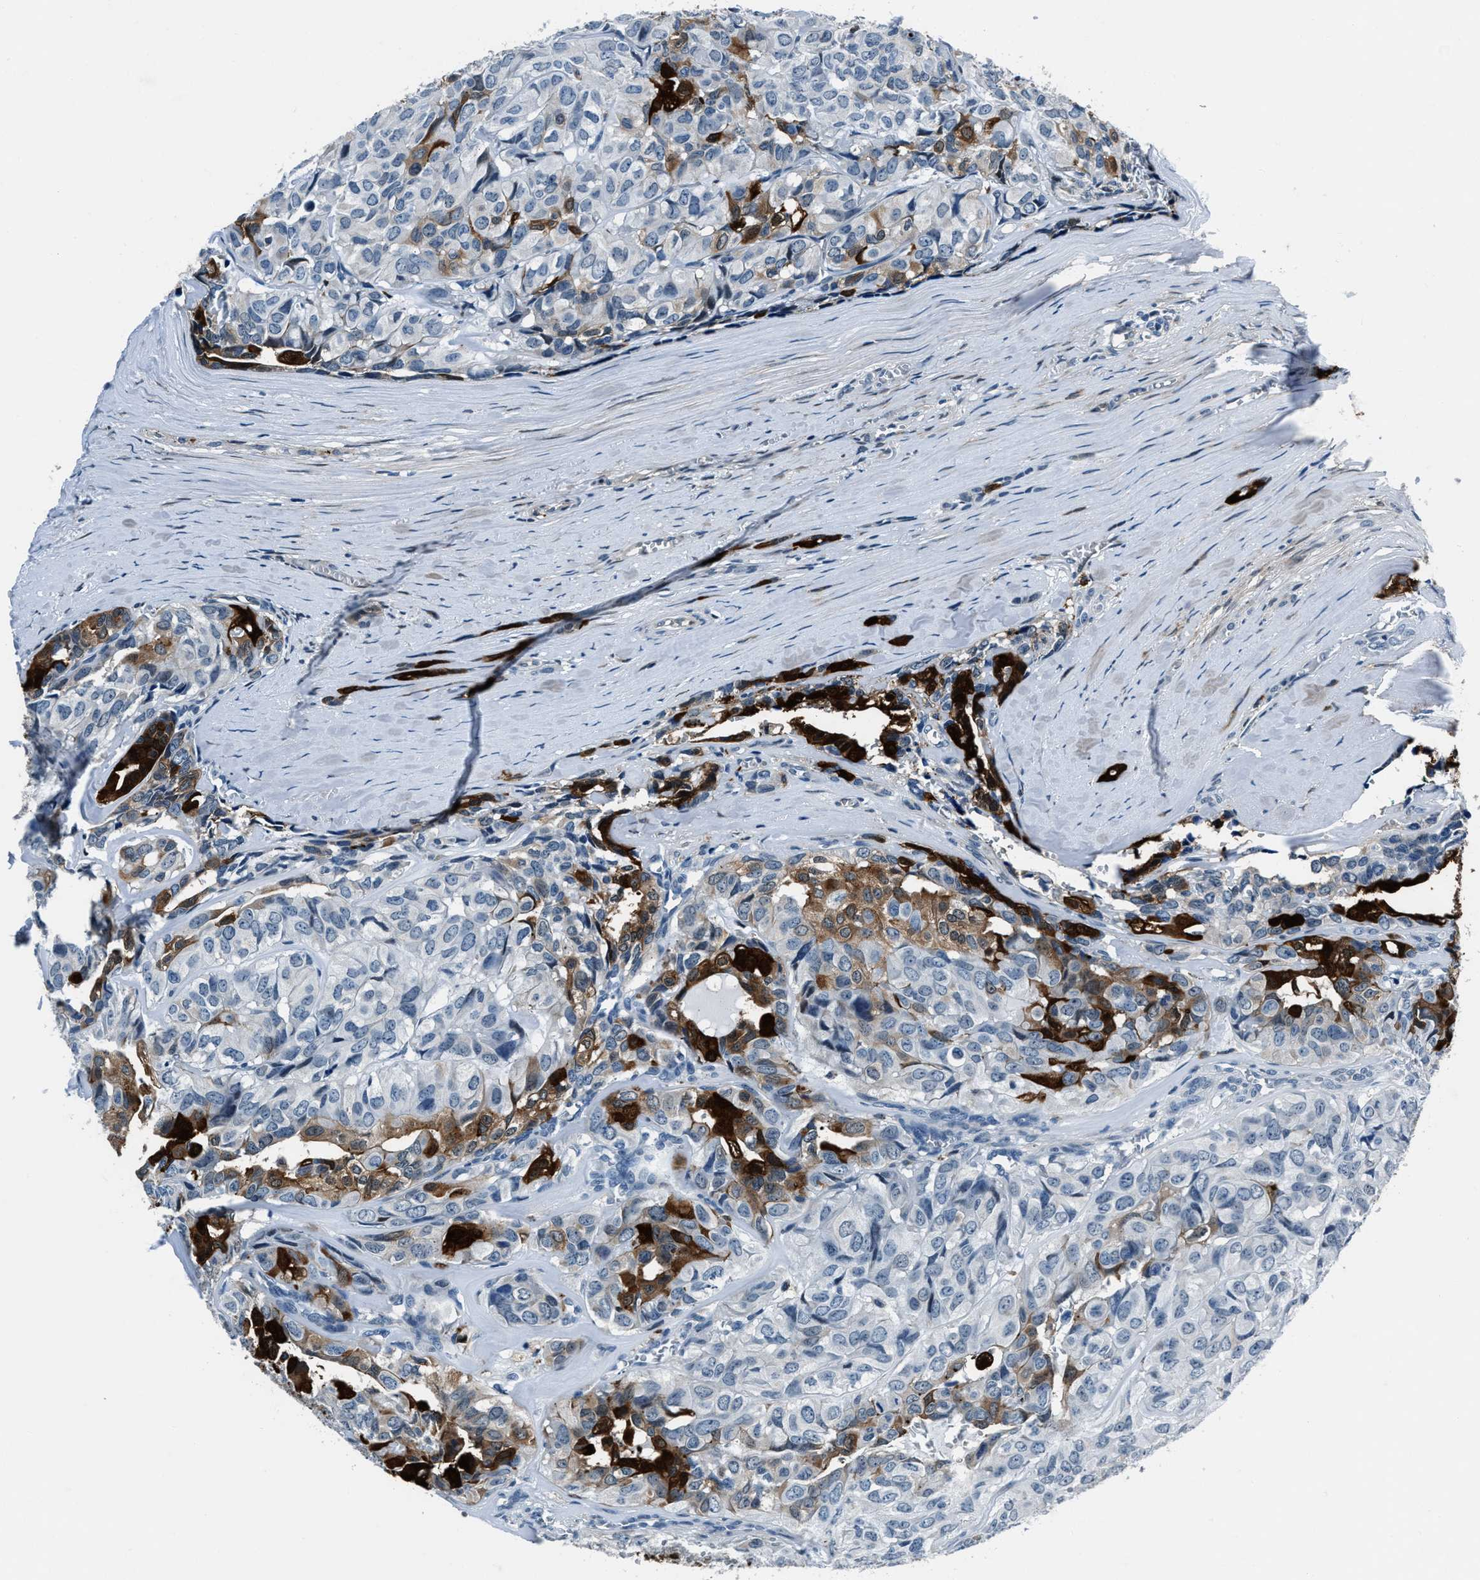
{"staining": {"intensity": "strong", "quantity": "<25%", "location": "cytoplasmic/membranous"}, "tissue": "head and neck cancer", "cell_type": "Tumor cells", "image_type": "cancer", "snomed": [{"axis": "morphology", "description": "Adenocarcinoma, NOS"}, {"axis": "topography", "description": "Salivary gland, NOS"}, {"axis": "topography", "description": "Head-Neck"}], "caption": "This is a photomicrograph of immunohistochemistry (IHC) staining of head and neck cancer, which shows strong expression in the cytoplasmic/membranous of tumor cells.", "gene": "PTPDC1", "patient": {"sex": "female", "age": 76}}